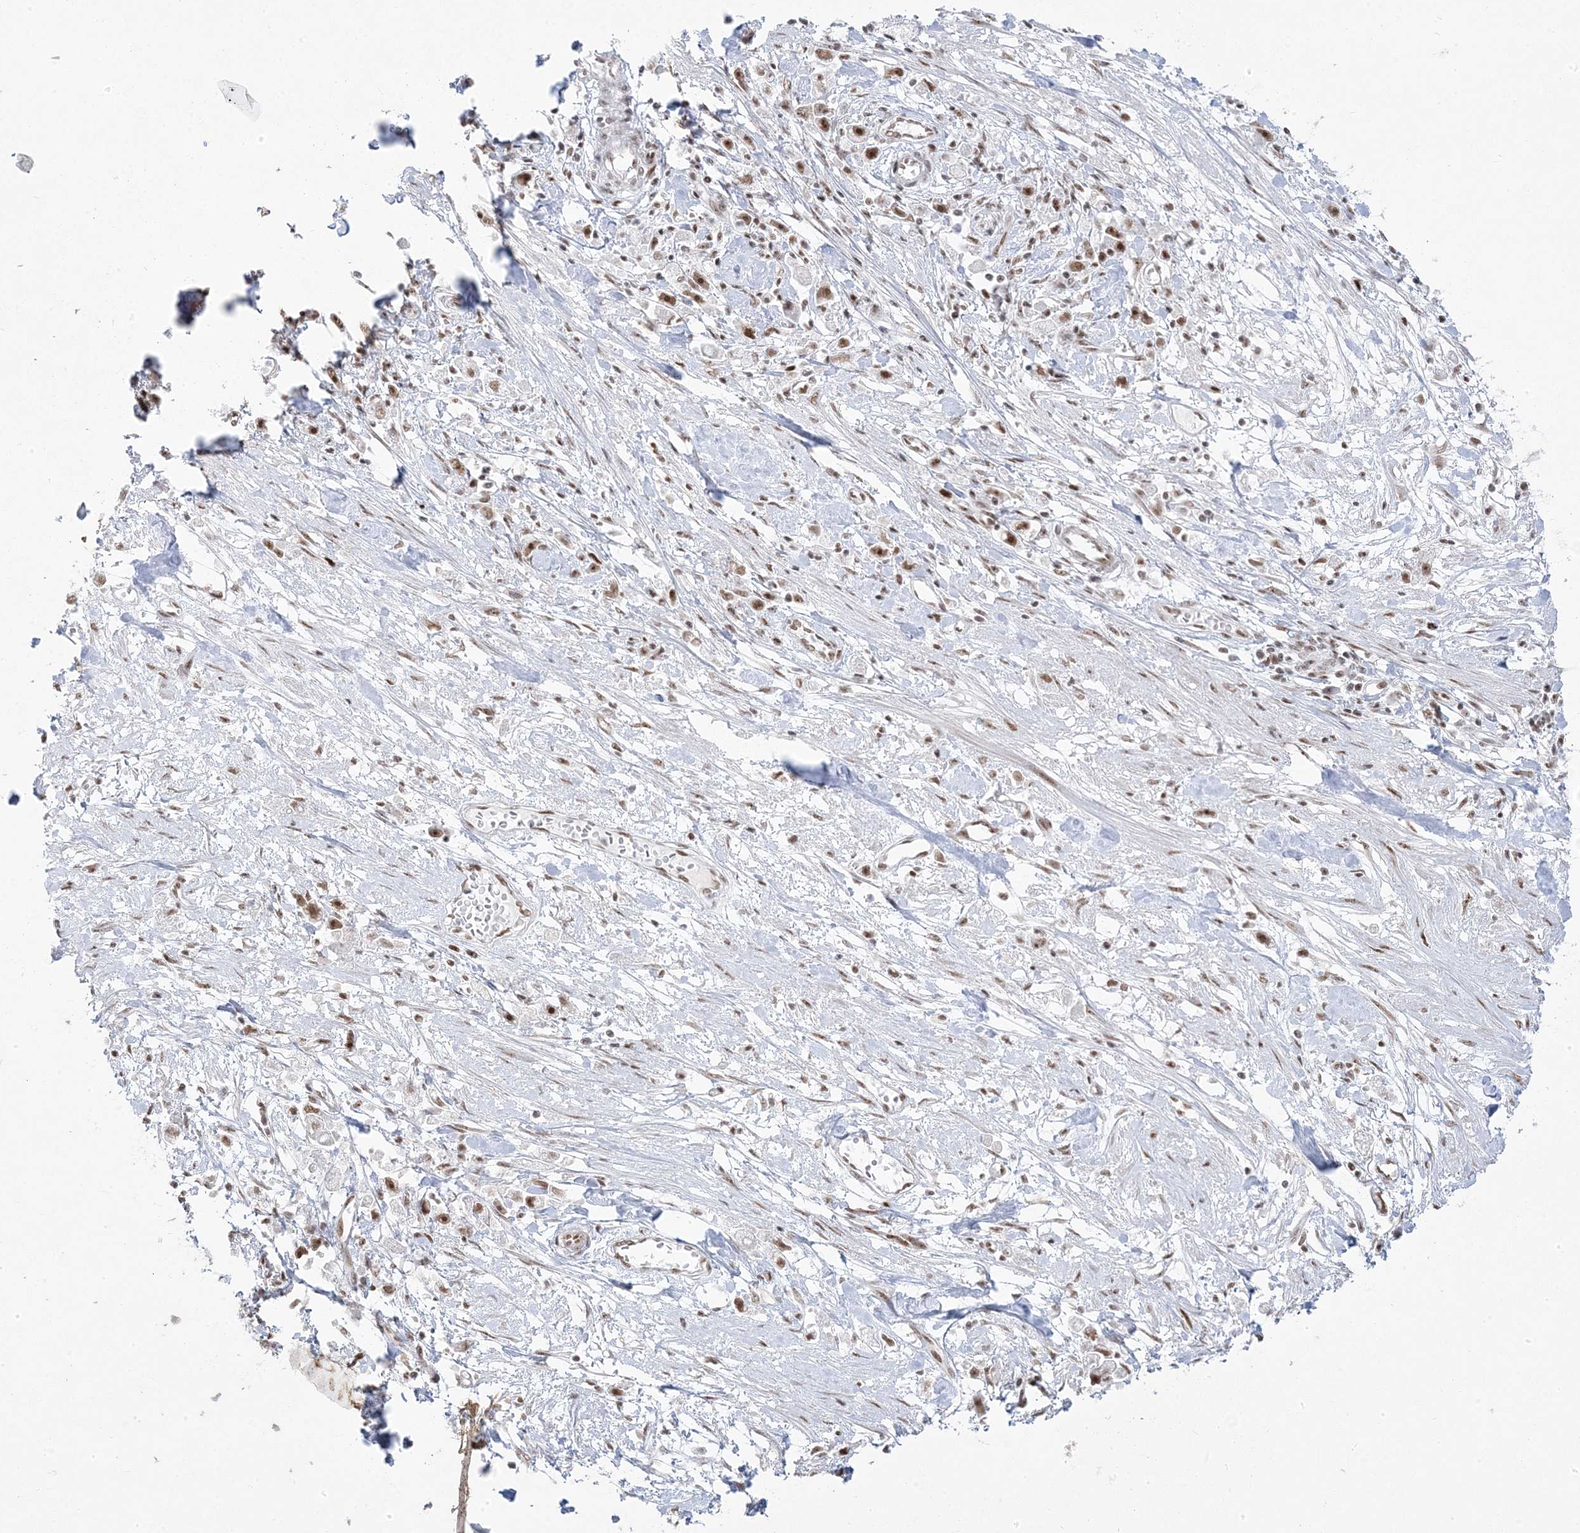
{"staining": {"intensity": "moderate", "quantity": ">75%", "location": "nuclear"}, "tissue": "stomach cancer", "cell_type": "Tumor cells", "image_type": "cancer", "snomed": [{"axis": "morphology", "description": "Adenocarcinoma, NOS"}, {"axis": "topography", "description": "Stomach"}], "caption": "Protein positivity by immunohistochemistry displays moderate nuclear staining in about >75% of tumor cells in stomach cancer.", "gene": "MTREX", "patient": {"sex": "female", "age": 59}}